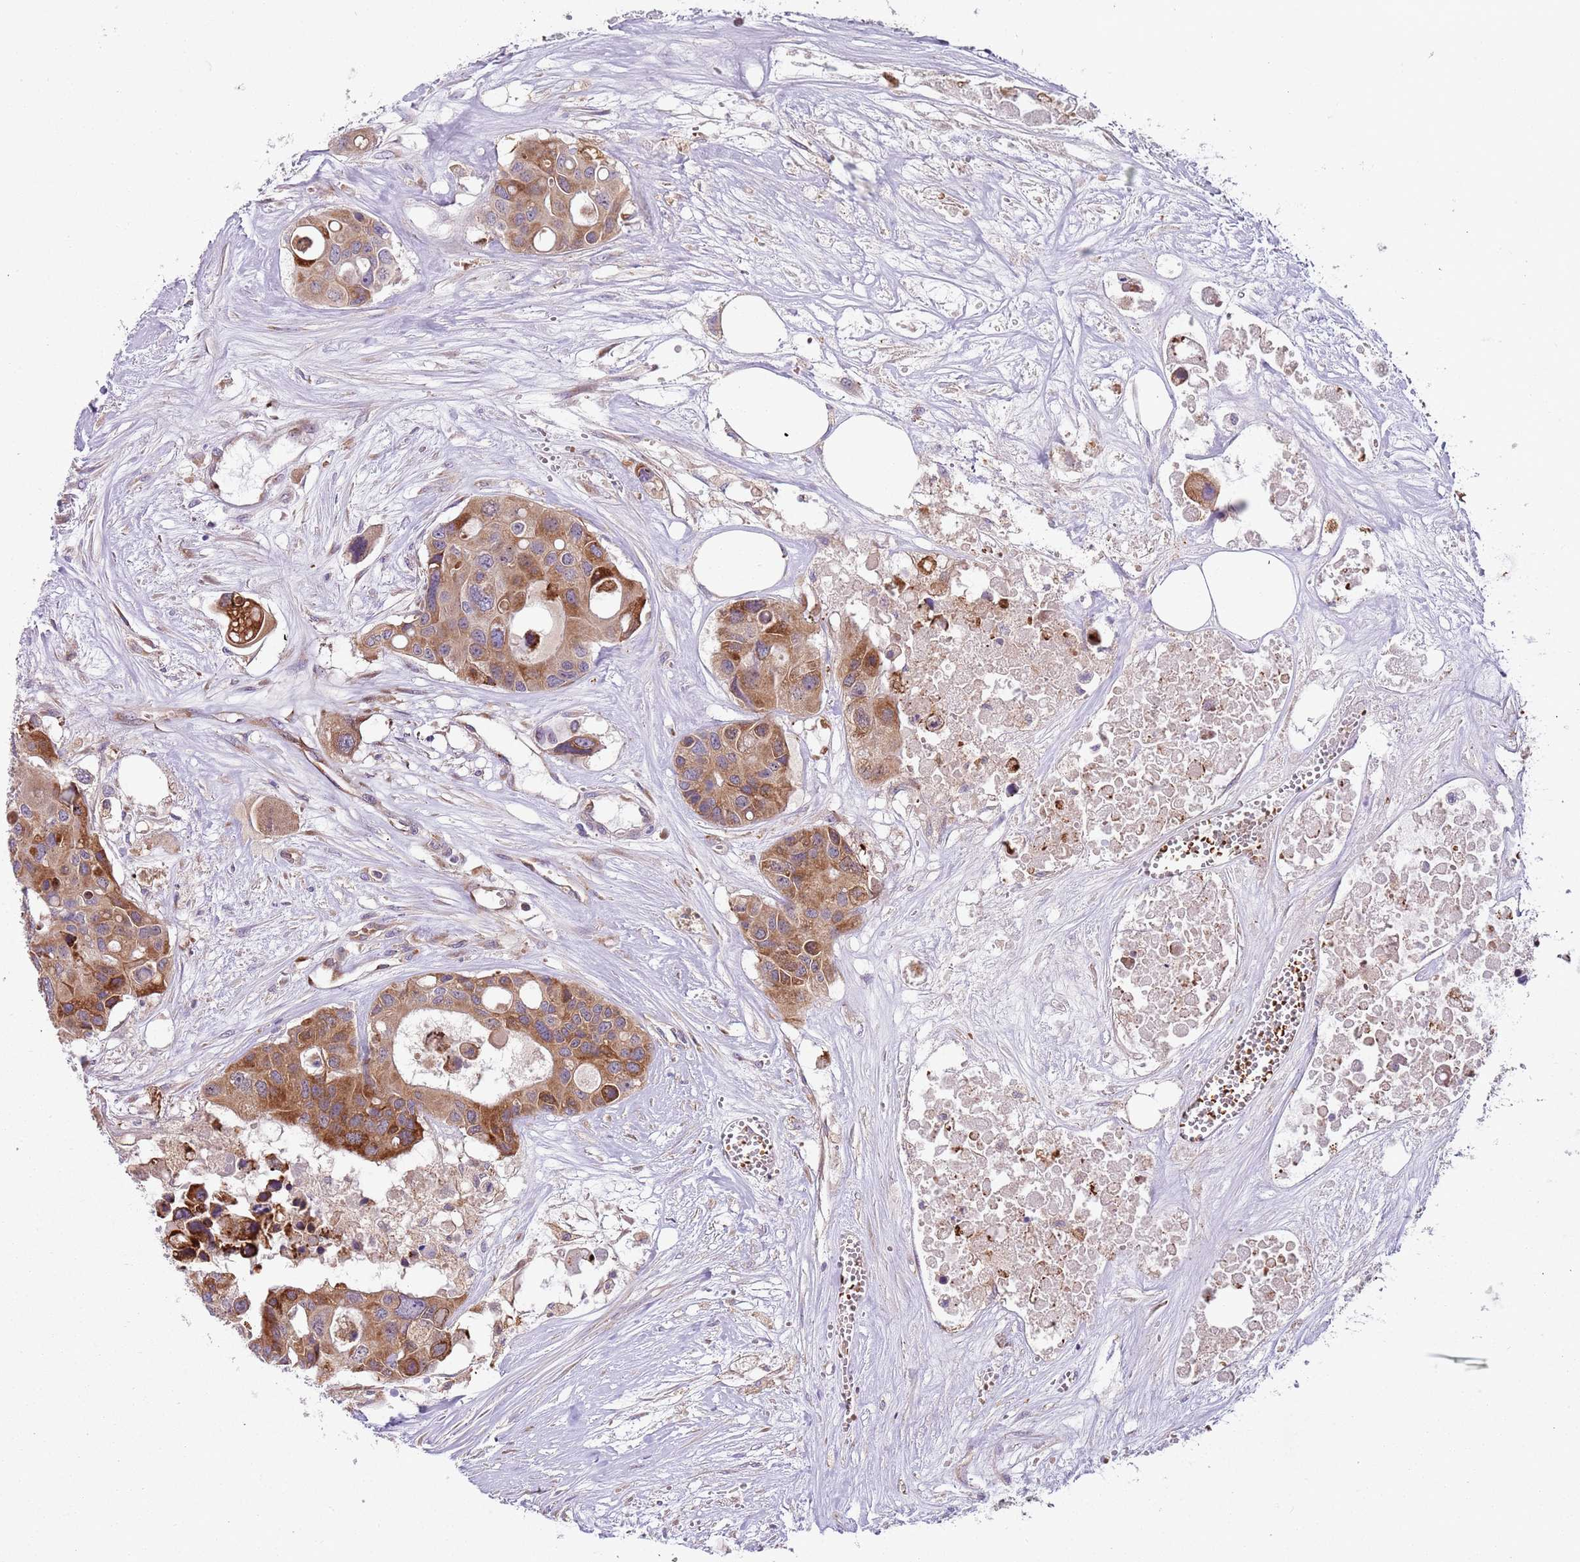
{"staining": {"intensity": "strong", "quantity": ">75%", "location": "cytoplasmic/membranous"}, "tissue": "colorectal cancer", "cell_type": "Tumor cells", "image_type": "cancer", "snomed": [{"axis": "morphology", "description": "Adenocarcinoma, NOS"}, {"axis": "topography", "description": "Colon"}], "caption": "Strong cytoplasmic/membranous expression for a protein is seen in approximately >75% of tumor cells of colorectal cancer using immunohistochemistry (IHC).", "gene": "VWCE", "patient": {"sex": "male", "age": 77}}